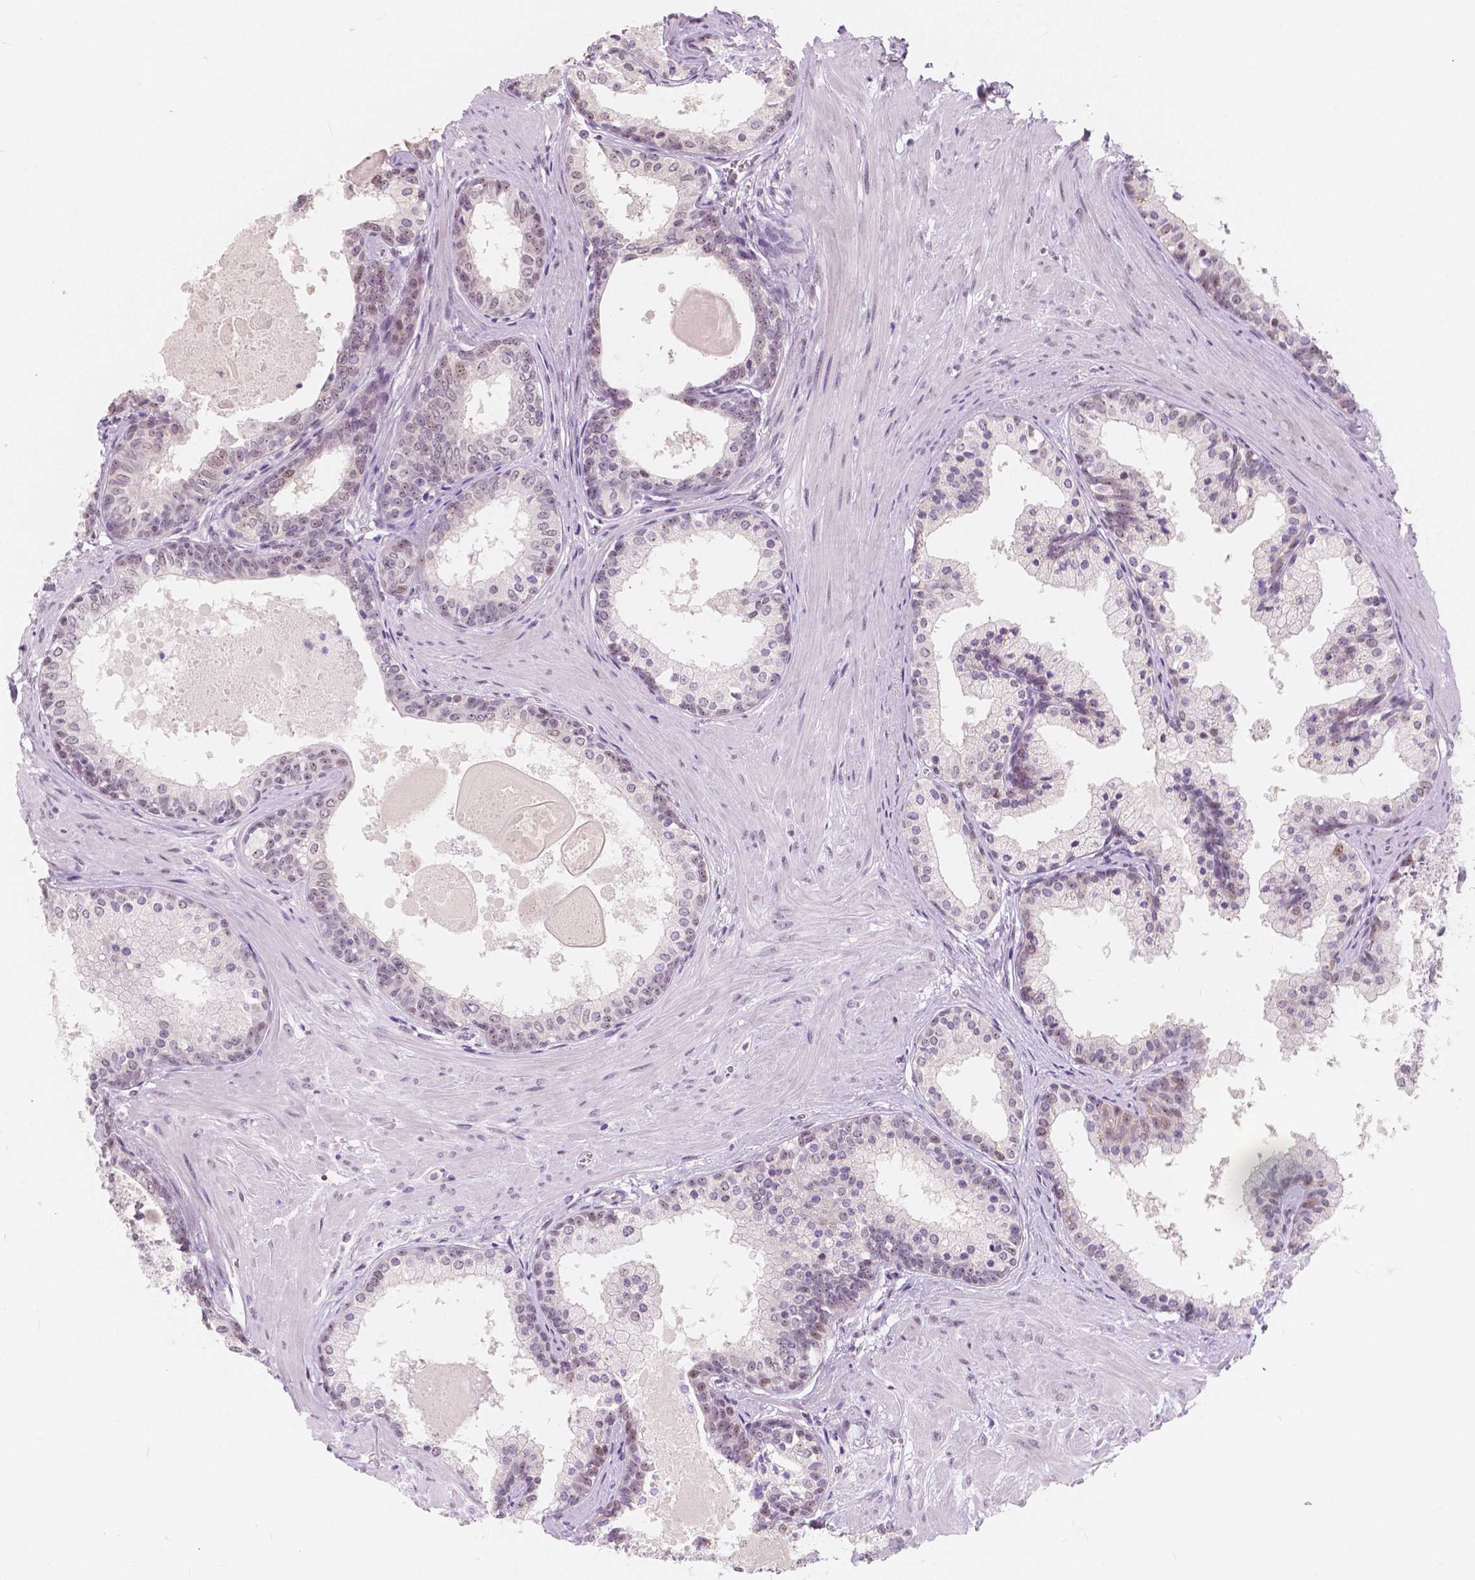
{"staining": {"intensity": "weak", "quantity": "<25%", "location": "nuclear"}, "tissue": "prostate", "cell_type": "Glandular cells", "image_type": "normal", "snomed": [{"axis": "morphology", "description": "Normal tissue, NOS"}, {"axis": "topography", "description": "Prostate"}], "caption": "There is no significant expression in glandular cells of prostate. The staining is performed using DAB (3,3'-diaminobenzidine) brown chromogen with nuclei counter-stained in using hematoxylin.", "gene": "NOLC1", "patient": {"sex": "male", "age": 61}}